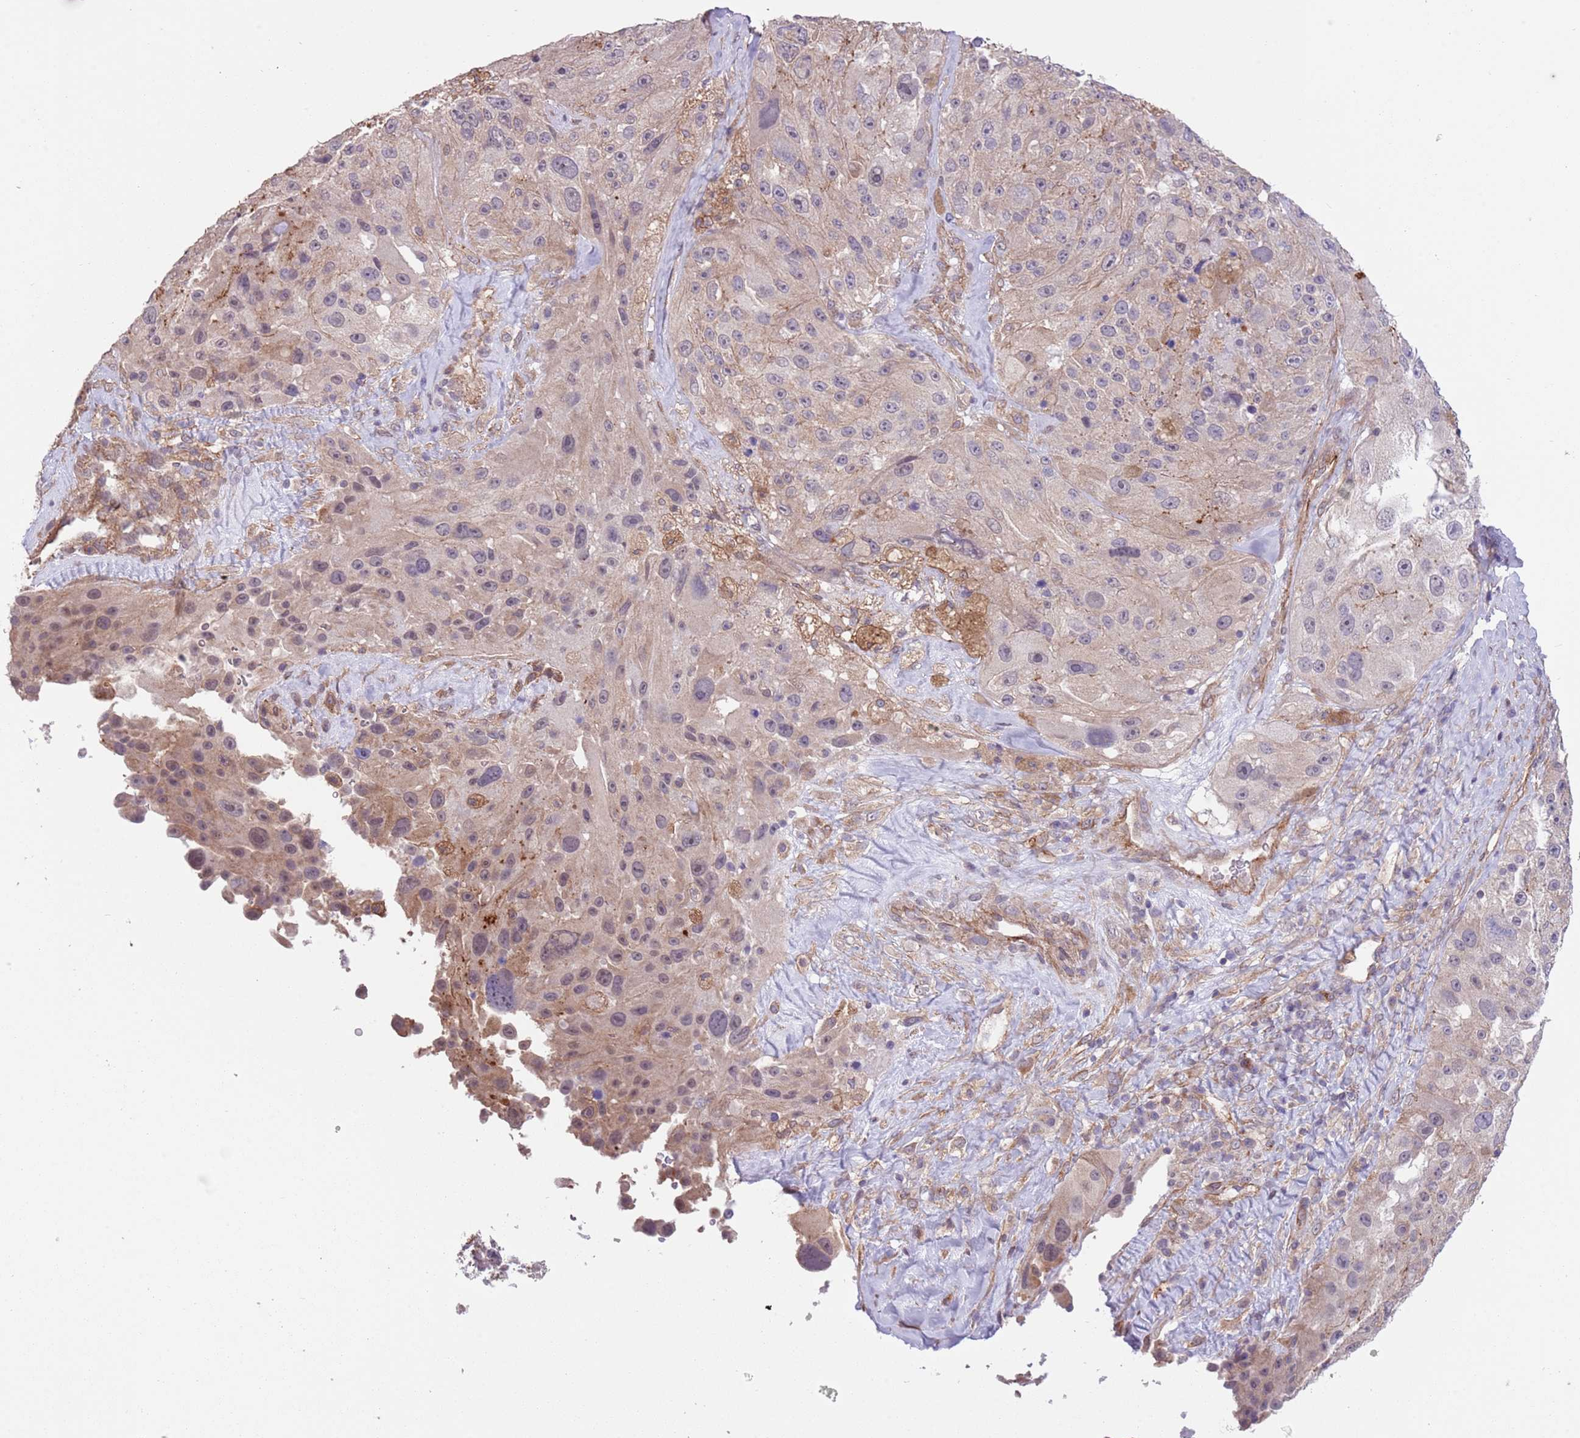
{"staining": {"intensity": "weak", "quantity": "25%-75%", "location": "cytoplasmic/membranous,nuclear"}, "tissue": "melanoma", "cell_type": "Tumor cells", "image_type": "cancer", "snomed": [{"axis": "morphology", "description": "Malignant melanoma, Metastatic site"}, {"axis": "topography", "description": "Lymph node"}], "caption": "Protein staining by immunohistochemistry reveals weak cytoplasmic/membranous and nuclear positivity in approximately 25%-75% of tumor cells in malignant melanoma (metastatic site).", "gene": "CREBZF", "patient": {"sex": "male", "age": 62}}